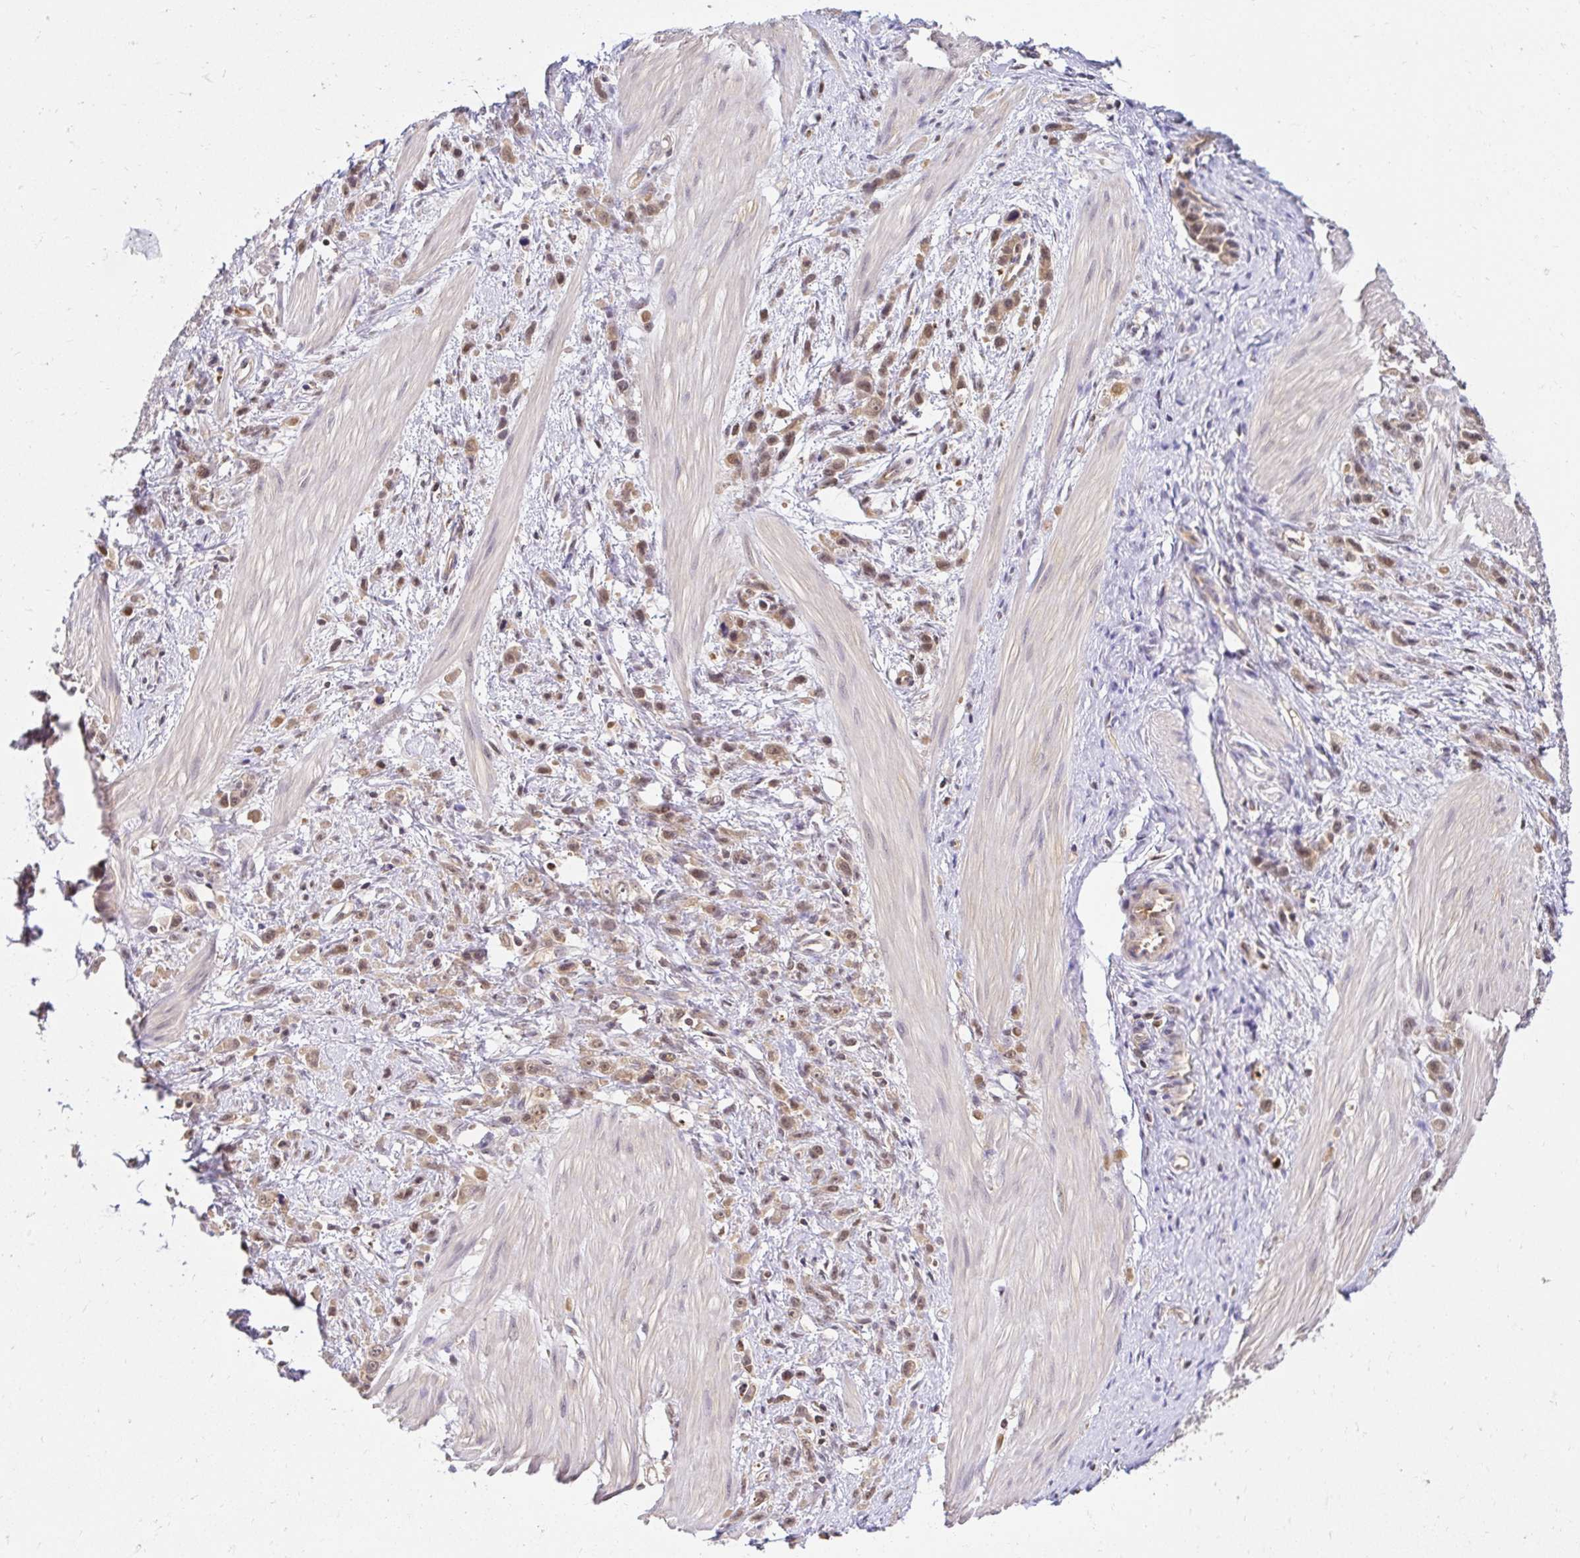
{"staining": {"intensity": "moderate", "quantity": ">75%", "location": "nuclear"}, "tissue": "stomach cancer", "cell_type": "Tumor cells", "image_type": "cancer", "snomed": [{"axis": "morphology", "description": "Adenocarcinoma, NOS"}, {"axis": "topography", "description": "Stomach"}], "caption": "Stomach cancer (adenocarcinoma) stained for a protein displays moderate nuclear positivity in tumor cells.", "gene": "PSMA4", "patient": {"sex": "male", "age": 47}}